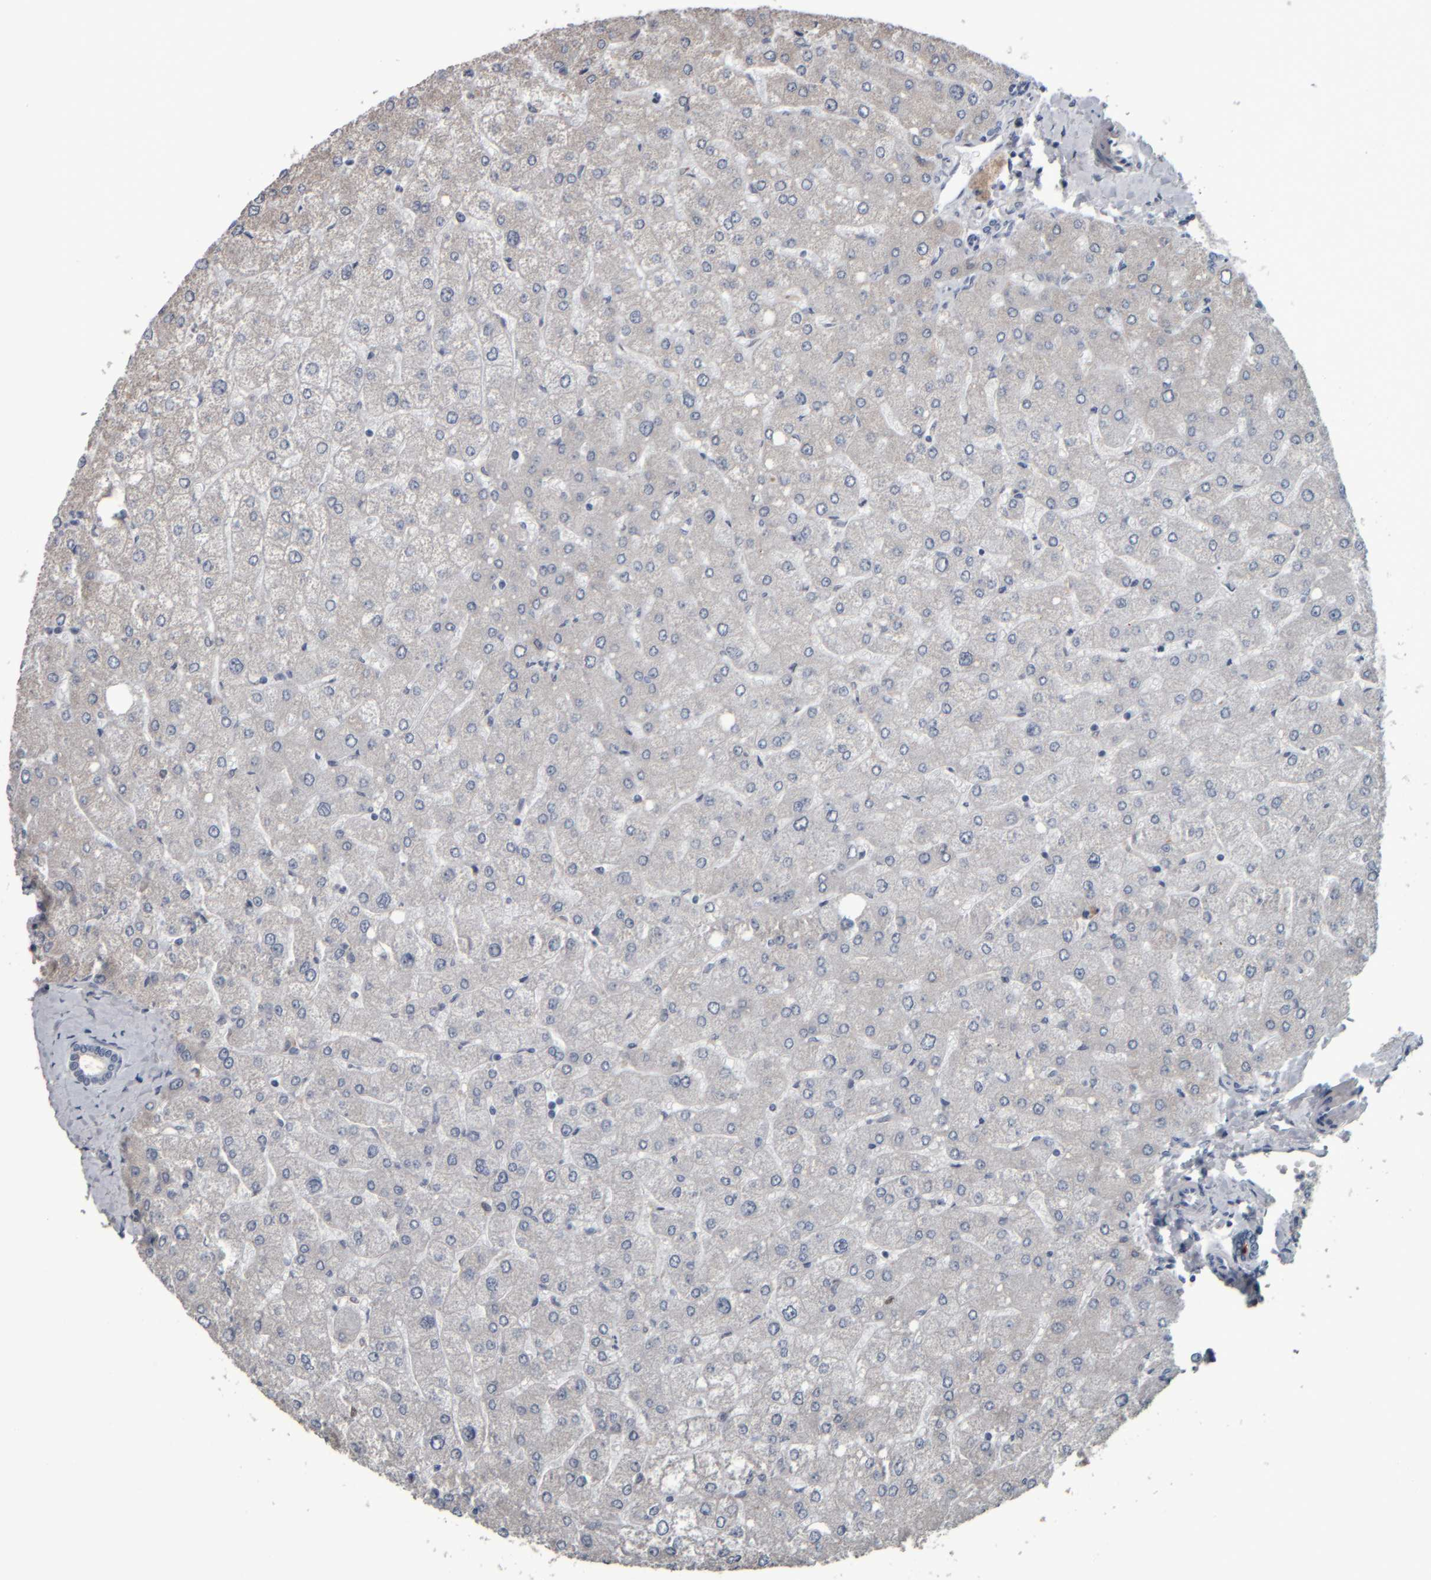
{"staining": {"intensity": "negative", "quantity": "none", "location": "none"}, "tissue": "liver", "cell_type": "Cholangiocytes", "image_type": "normal", "snomed": [{"axis": "morphology", "description": "Normal tissue, NOS"}, {"axis": "topography", "description": "Liver"}], "caption": "Immunohistochemistry (IHC) histopathology image of normal human liver stained for a protein (brown), which displays no positivity in cholangiocytes. (DAB immunohistochemistry with hematoxylin counter stain).", "gene": "CAVIN4", "patient": {"sex": "male", "age": 55}}